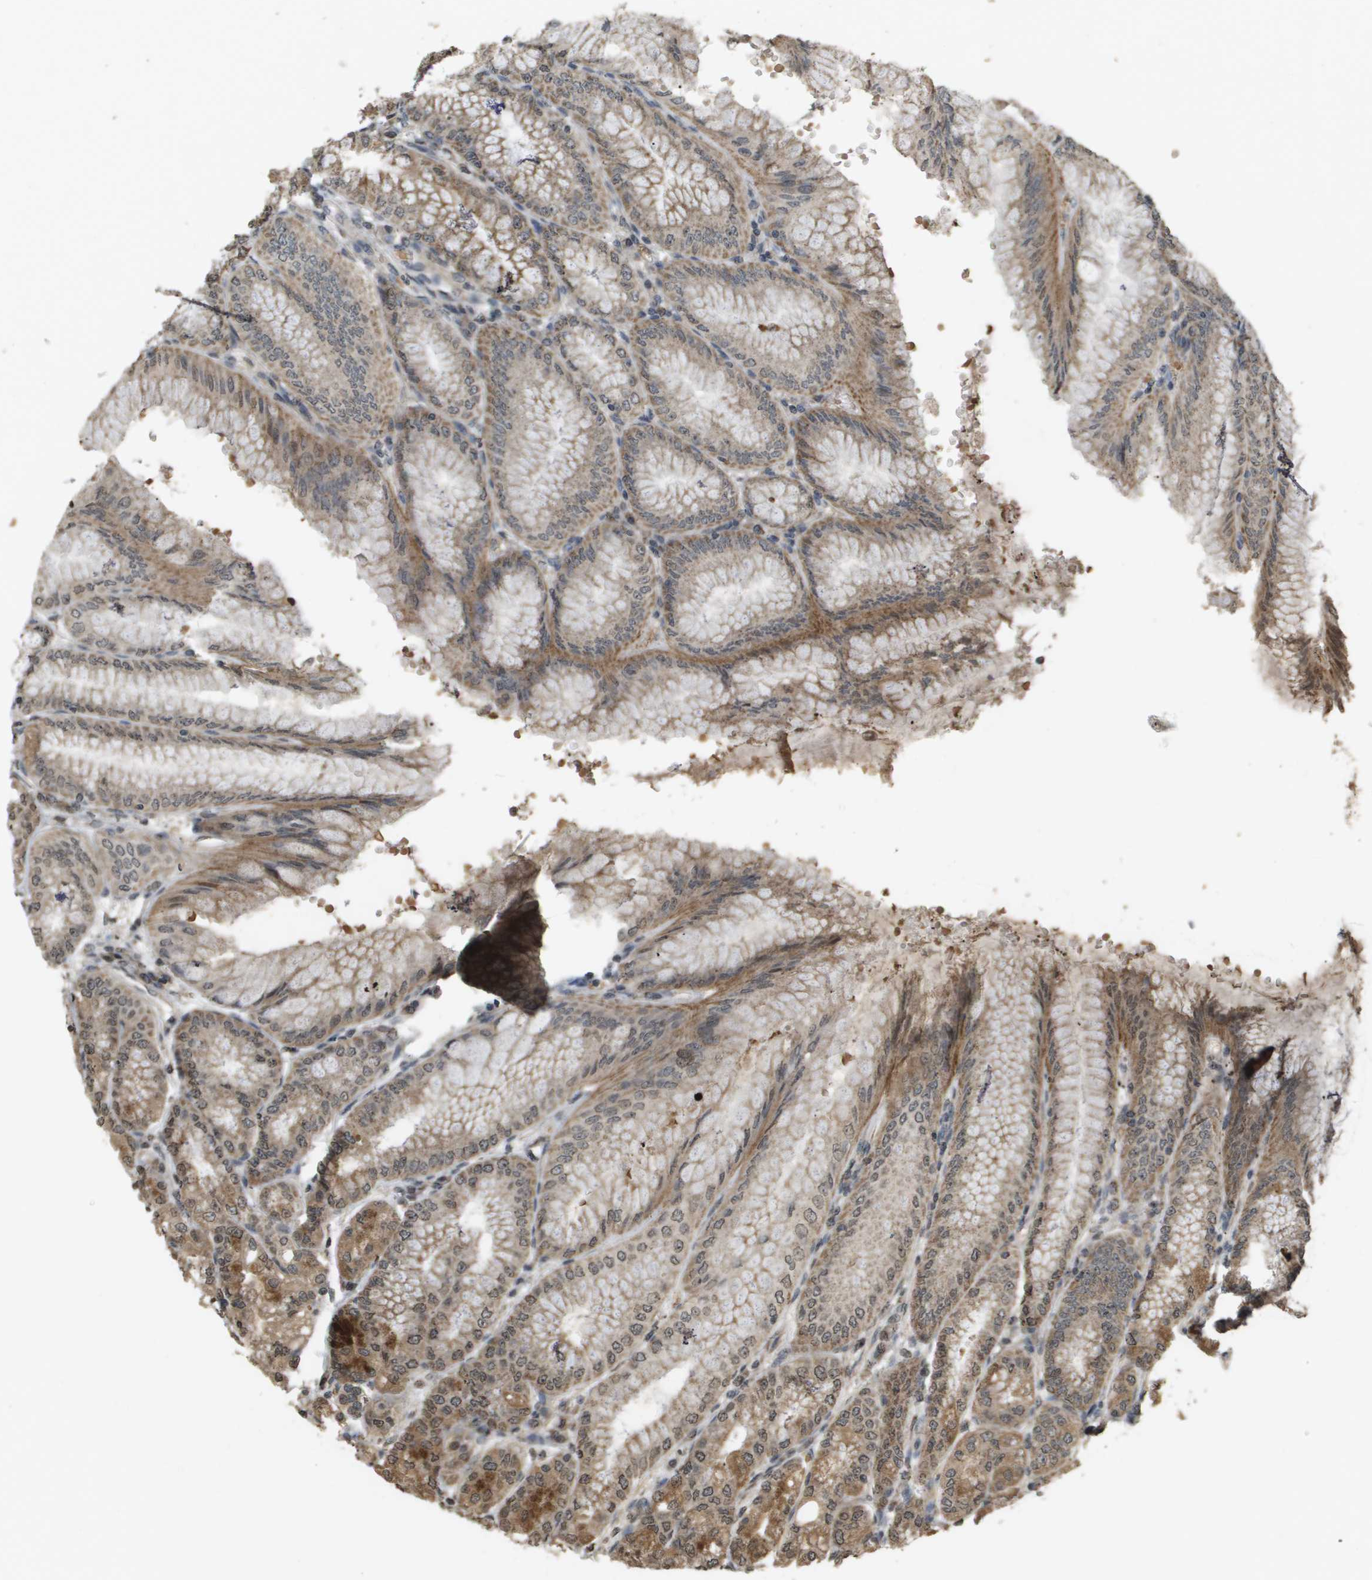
{"staining": {"intensity": "moderate", "quantity": ">75%", "location": "cytoplasmic/membranous"}, "tissue": "stomach", "cell_type": "Glandular cells", "image_type": "normal", "snomed": [{"axis": "morphology", "description": "Normal tissue, NOS"}, {"axis": "topography", "description": "Stomach, lower"}], "caption": "Protein expression analysis of unremarkable stomach exhibits moderate cytoplasmic/membranous positivity in about >75% of glandular cells.", "gene": "RAB21", "patient": {"sex": "male", "age": 71}}